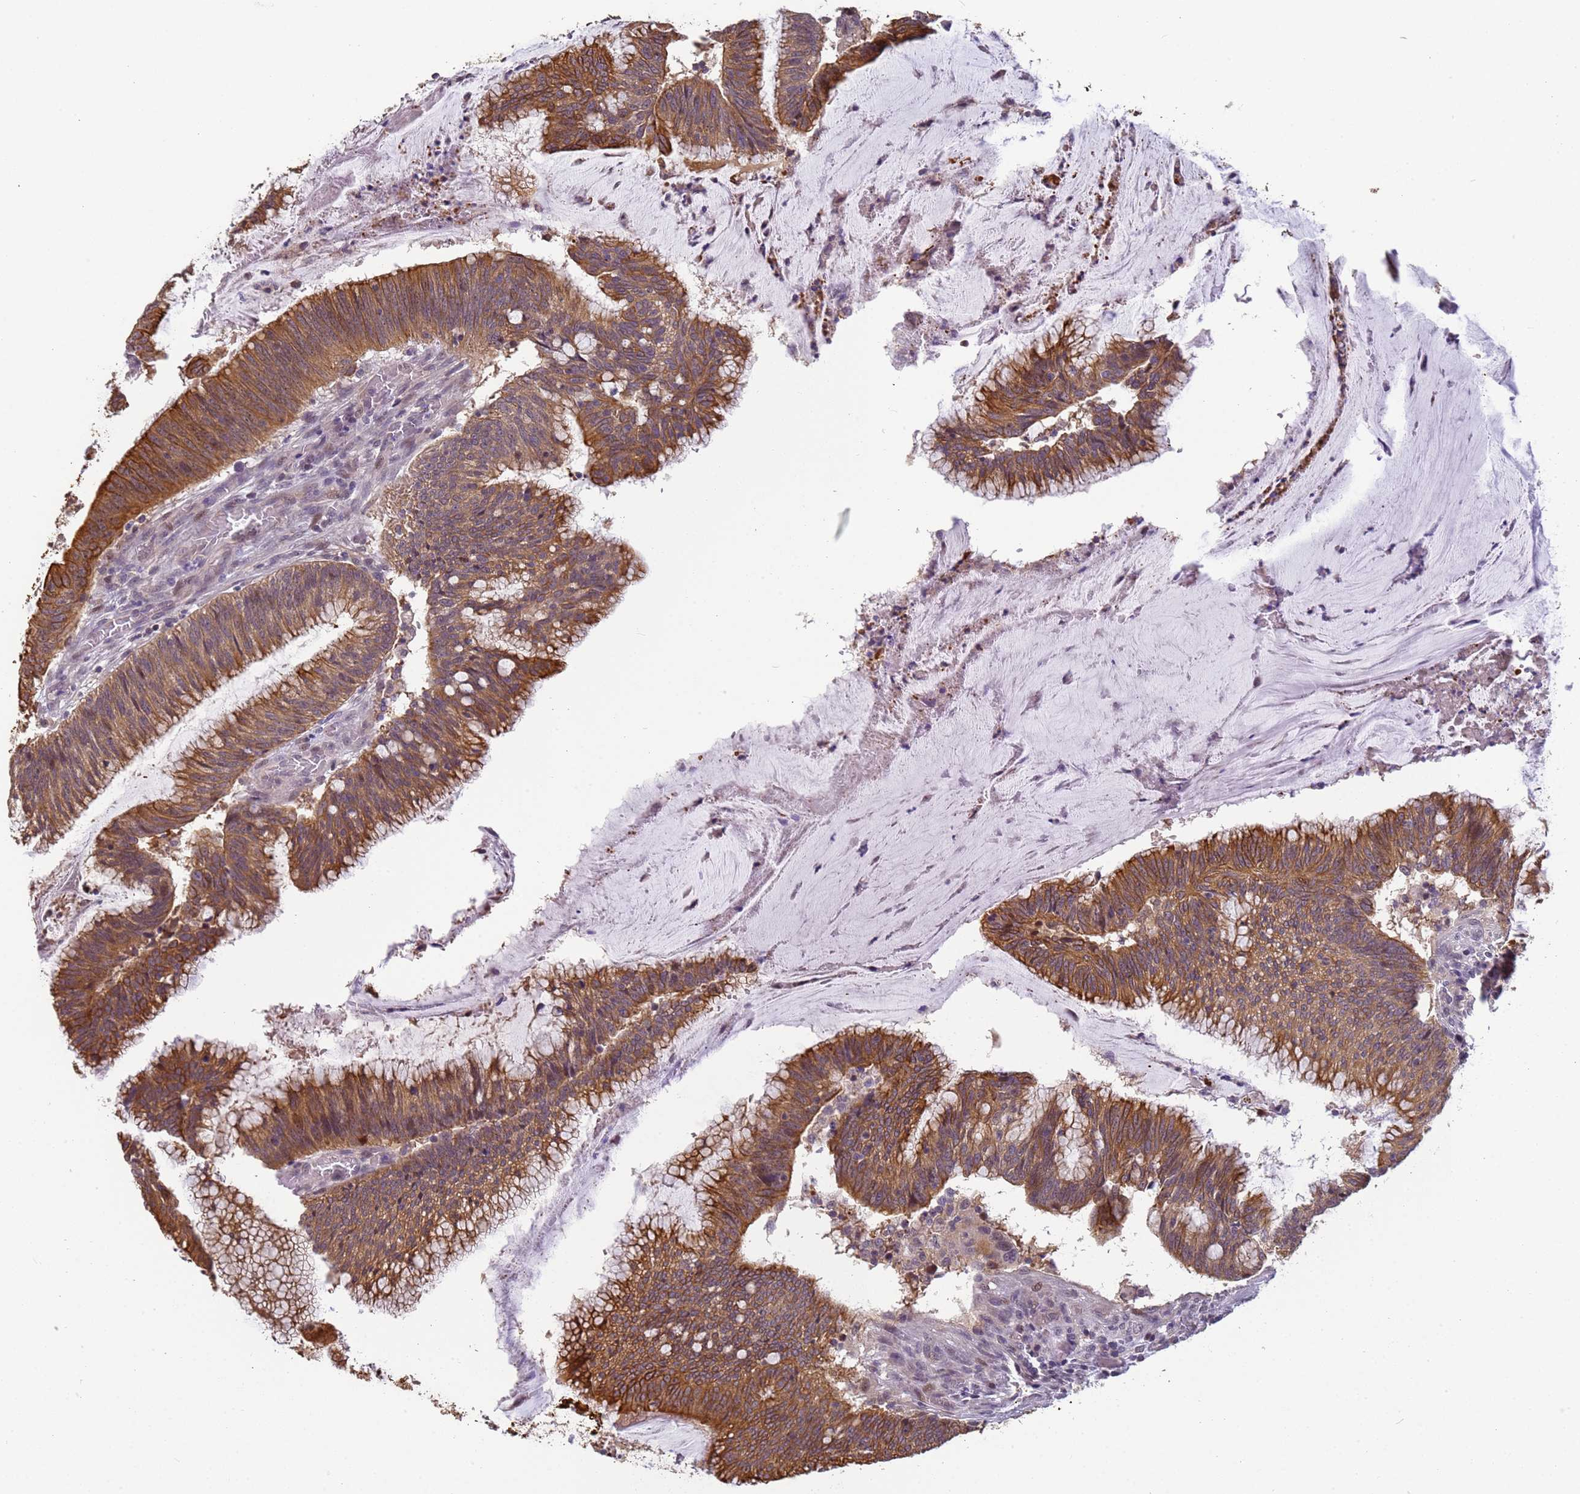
{"staining": {"intensity": "moderate", "quantity": ">75%", "location": "cytoplasmic/membranous"}, "tissue": "colorectal cancer", "cell_type": "Tumor cells", "image_type": "cancer", "snomed": [{"axis": "morphology", "description": "Adenocarcinoma, NOS"}, {"axis": "topography", "description": "Rectum"}], "caption": "Protein analysis of adenocarcinoma (colorectal) tissue displays moderate cytoplasmic/membranous staining in approximately >75% of tumor cells.", "gene": "VWA3A", "patient": {"sex": "female", "age": 77}}